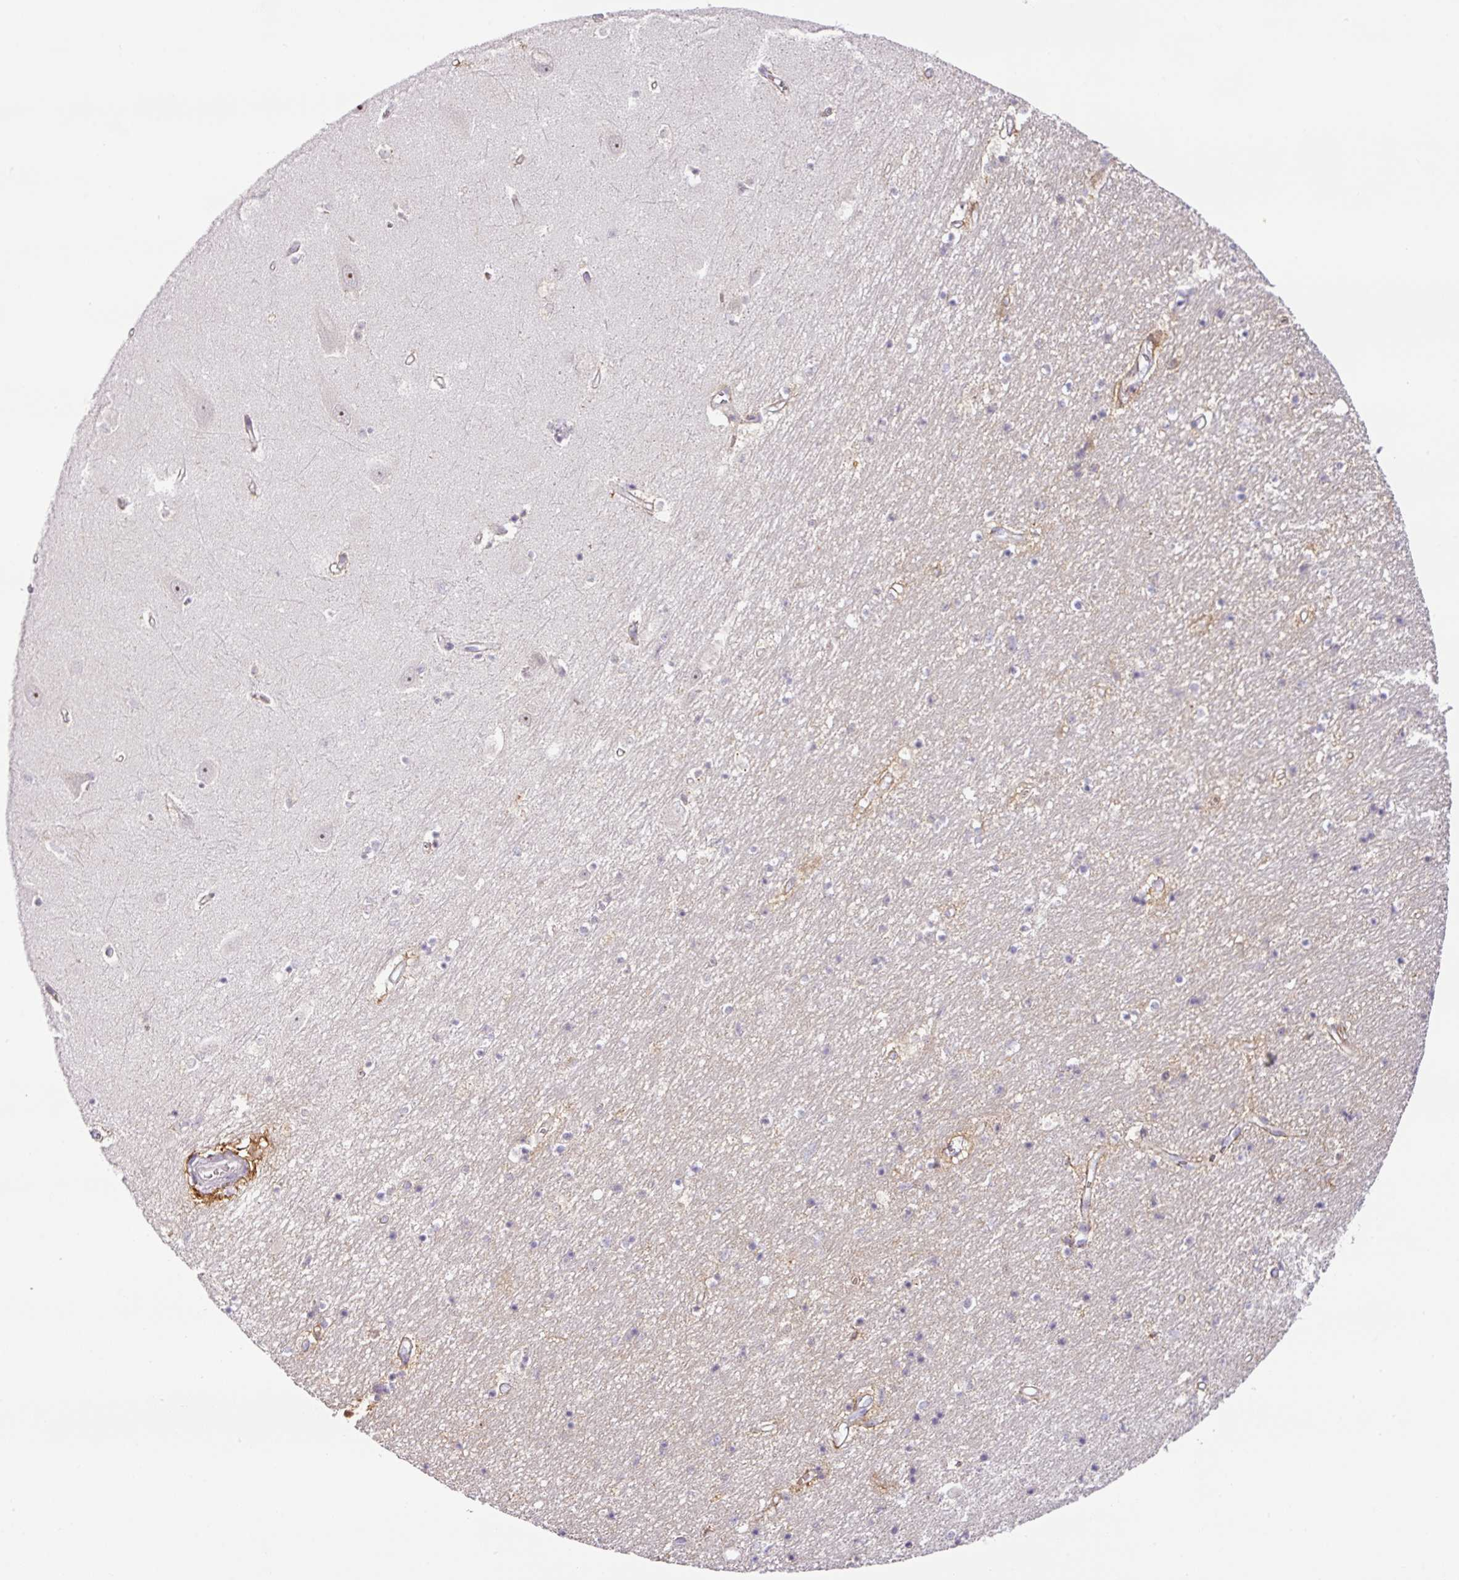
{"staining": {"intensity": "negative", "quantity": "none", "location": "none"}, "tissue": "hippocampus", "cell_type": "Glial cells", "image_type": "normal", "snomed": [{"axis": "morphology", "description": "Normal tissue, NOS"}, {"axis": "topography", "description": "Hippocampus"}], "caption": "Image shows no significant protein positivity in glial cells of unremarkable hippocampus. The staining was performed using DAB to visualize the protein expression in brown, while the nuclei were stained in blue with hematoxylin (Magnification: 20x).", "gene": "PARP2", "patient": {"sex": "female", "age": 64}}